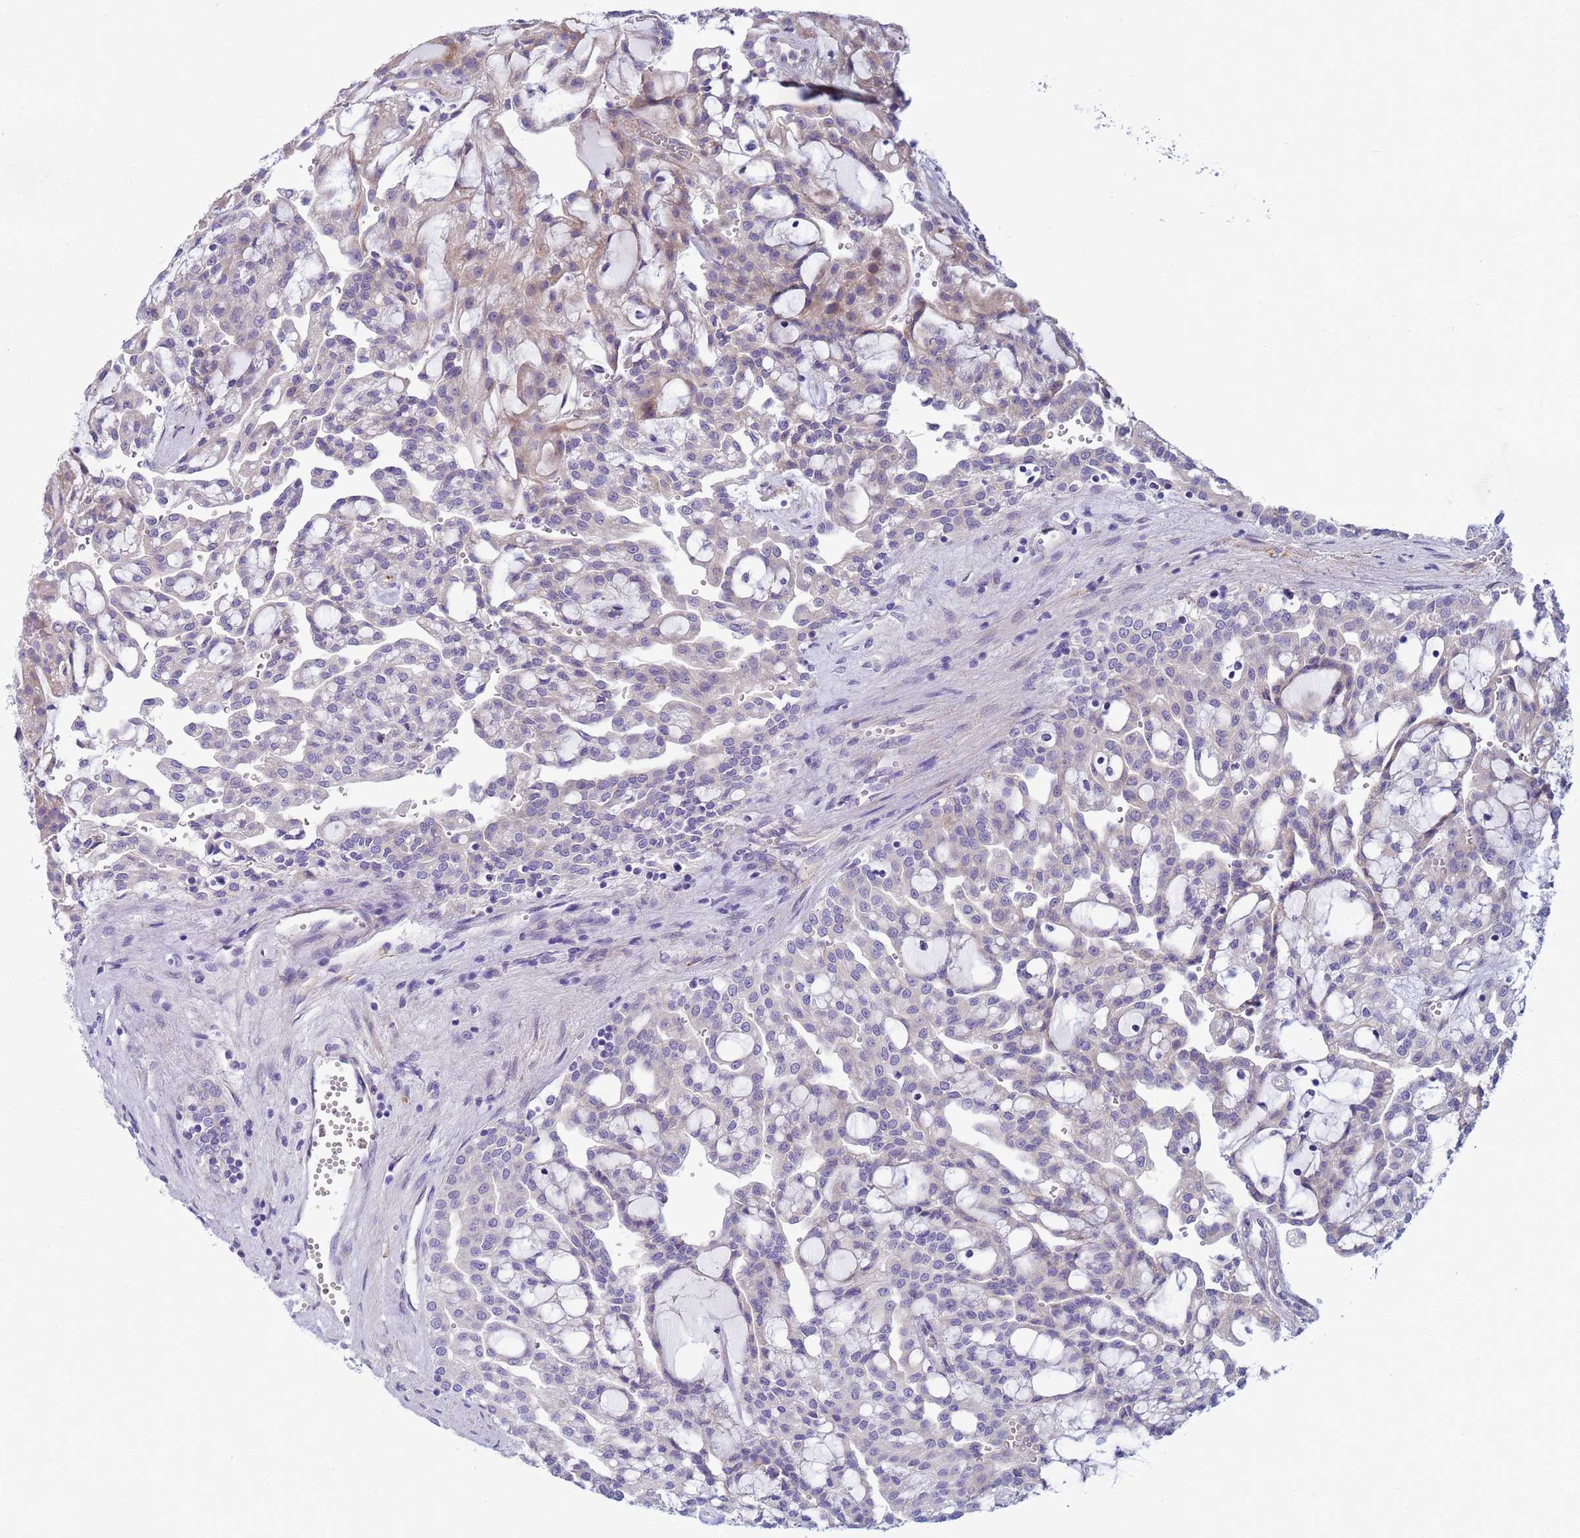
{"staining": {"intensity": "weak", "quantity": "<25%", "location": "cytoplasmic/membranous"}, "tissue": "renal cancer", "cell_type": "Tumor cells", "image_type": "cancer", "snomed": [{"axis": "morphology", "description": "Adenocarcinoma, NOS"}, {"axis": "topography", "description": "Kidney"}], "caption": "Renal cancer (adenocarcinoma) was stained to show a protein in brown. There is no significant staining in tumor cells.", "gene": "TRPC6", "patient": {"sex": "male", "age": 63}}